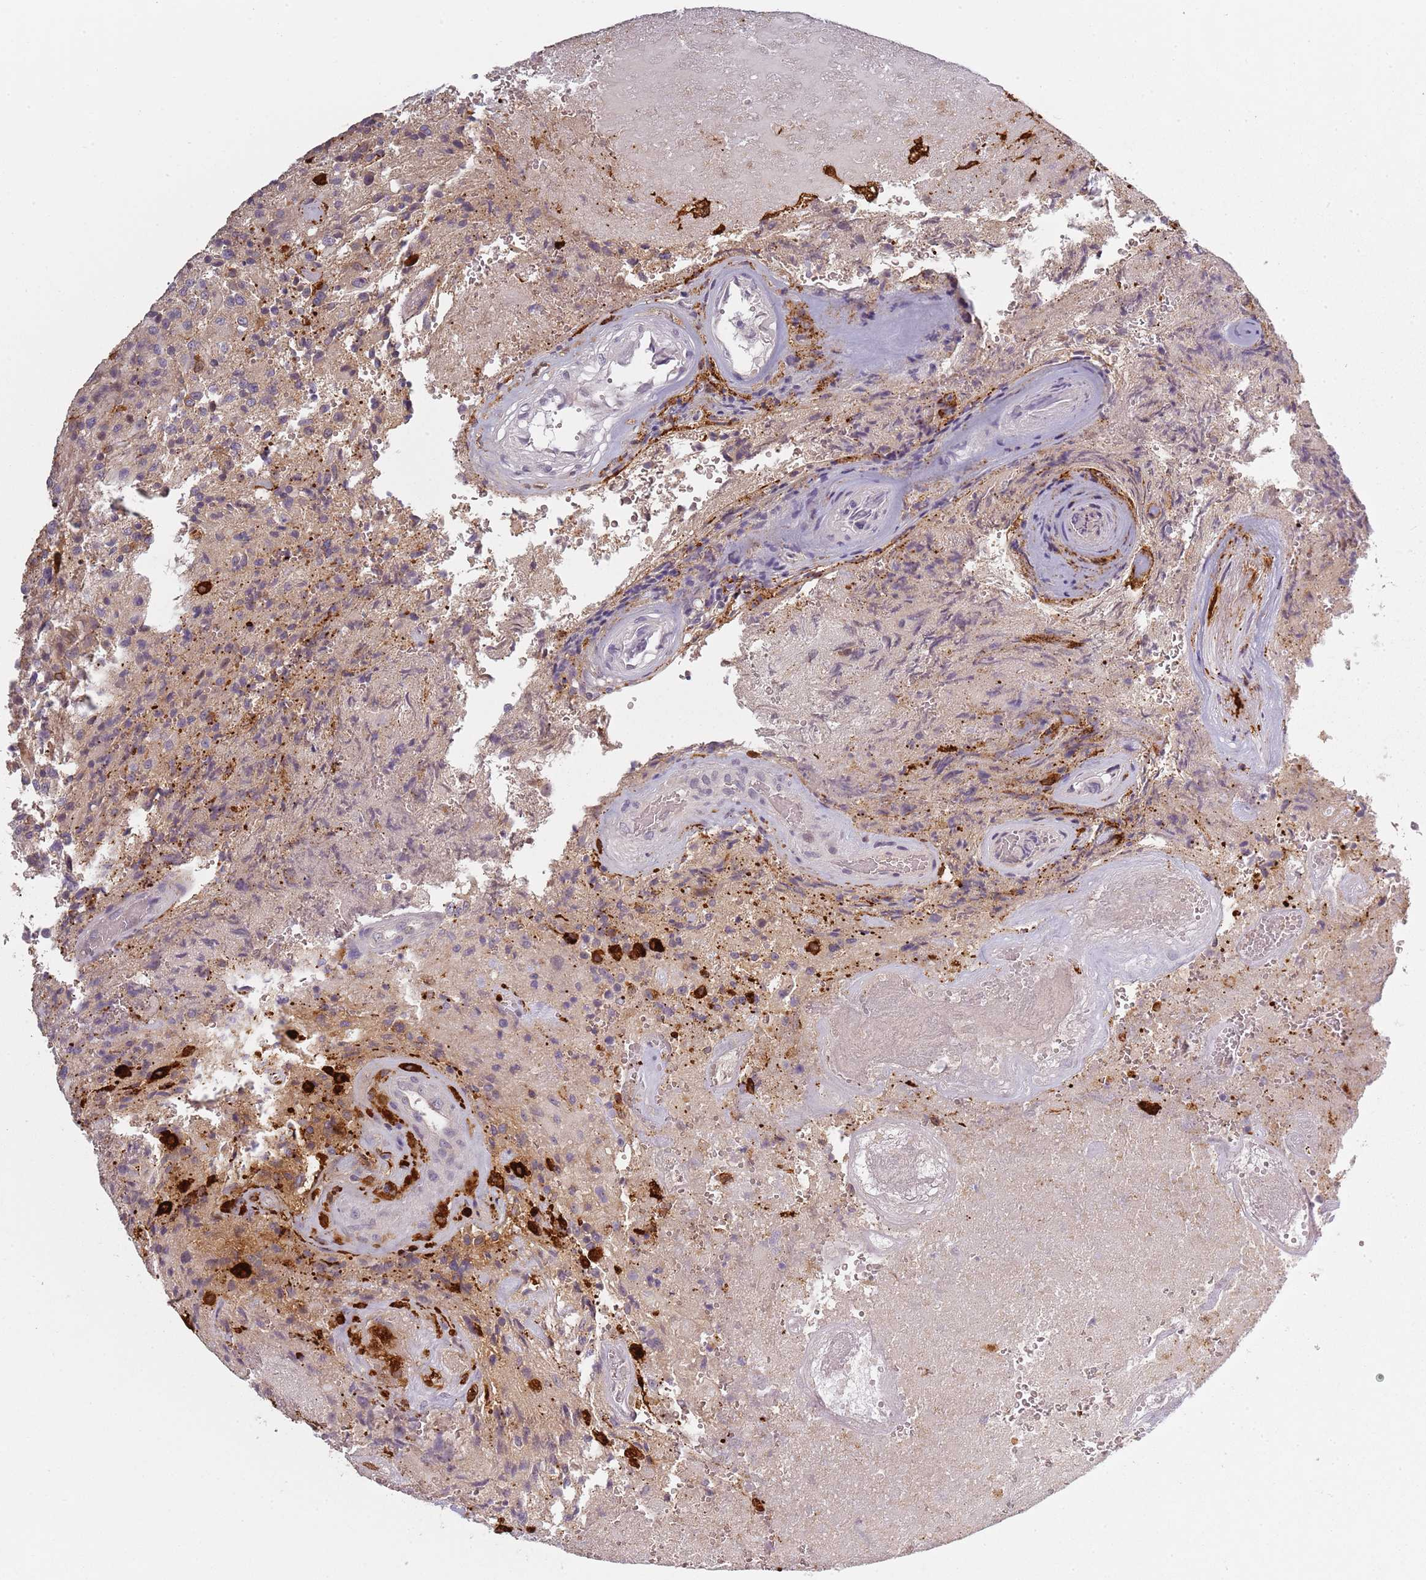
{"staining": {"intensity": "negative", "quantity": "none", "location": "none"}, "tissue": "glioma", "cell_type": "Tumor cells", "image_type": "cancer", "snomed": [{"axis": "morphology", "description": "Normal tissue, NOS"}, {"axis": "morphology", "description": "Glioma, malignant, High grade"}, {"axis": "topography", "description": "Cerebral cortex"}], "caption": "Glioma was stained to show a protein in brown. There is no significant positivity in tumor cells. The staining is performed using DAB (3,3'-diaminobenzidine) brown chromogen with nuclei counter-stained in using hematoxylin.", "gene": "CC2D2B", "patient": {"sex": "male", "age": 56}}